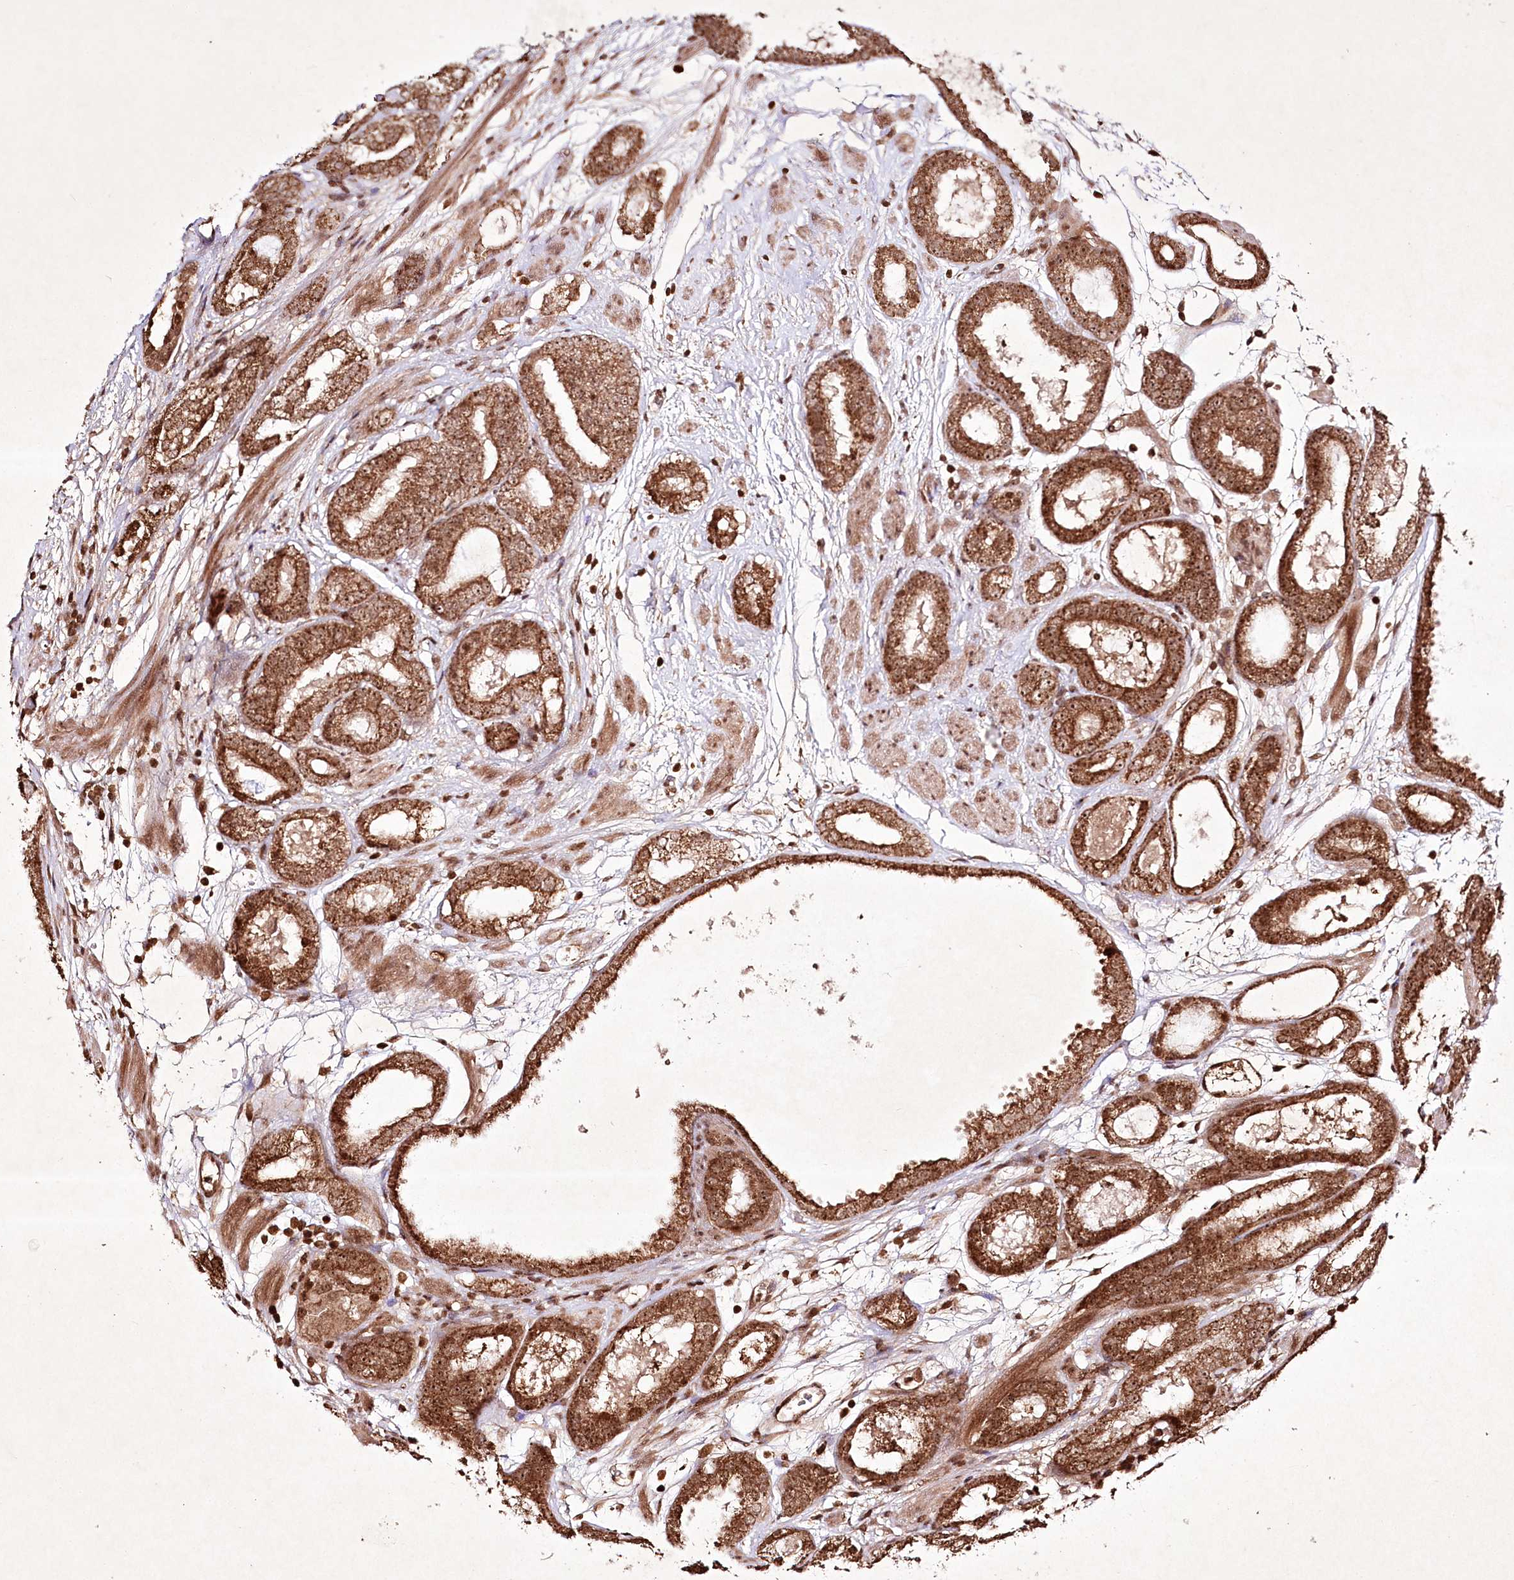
{"staining": {"intensity": "moderate", "quantity": ">75%", "location": "cytoplasmic/membranous,nuclear"}, "tissue": "prostate cancer", "cell_type": "Tumor cells", "image_type": "cancer", "snomed": [{"axis": "morphology", "description": "Adenocarcinoma, Low grade"}, {"axis": "topography", "description": "Prostate"}], "caption": "Protein expression analysis of adenocarcinoma (low-grade) (prostate) reveals moderate cytoplasmic/membranous and nuclear staining in approximately >75% of tumor cells.", "gene": "CARM1", "patient": {"sex": "male", "age": 69}}